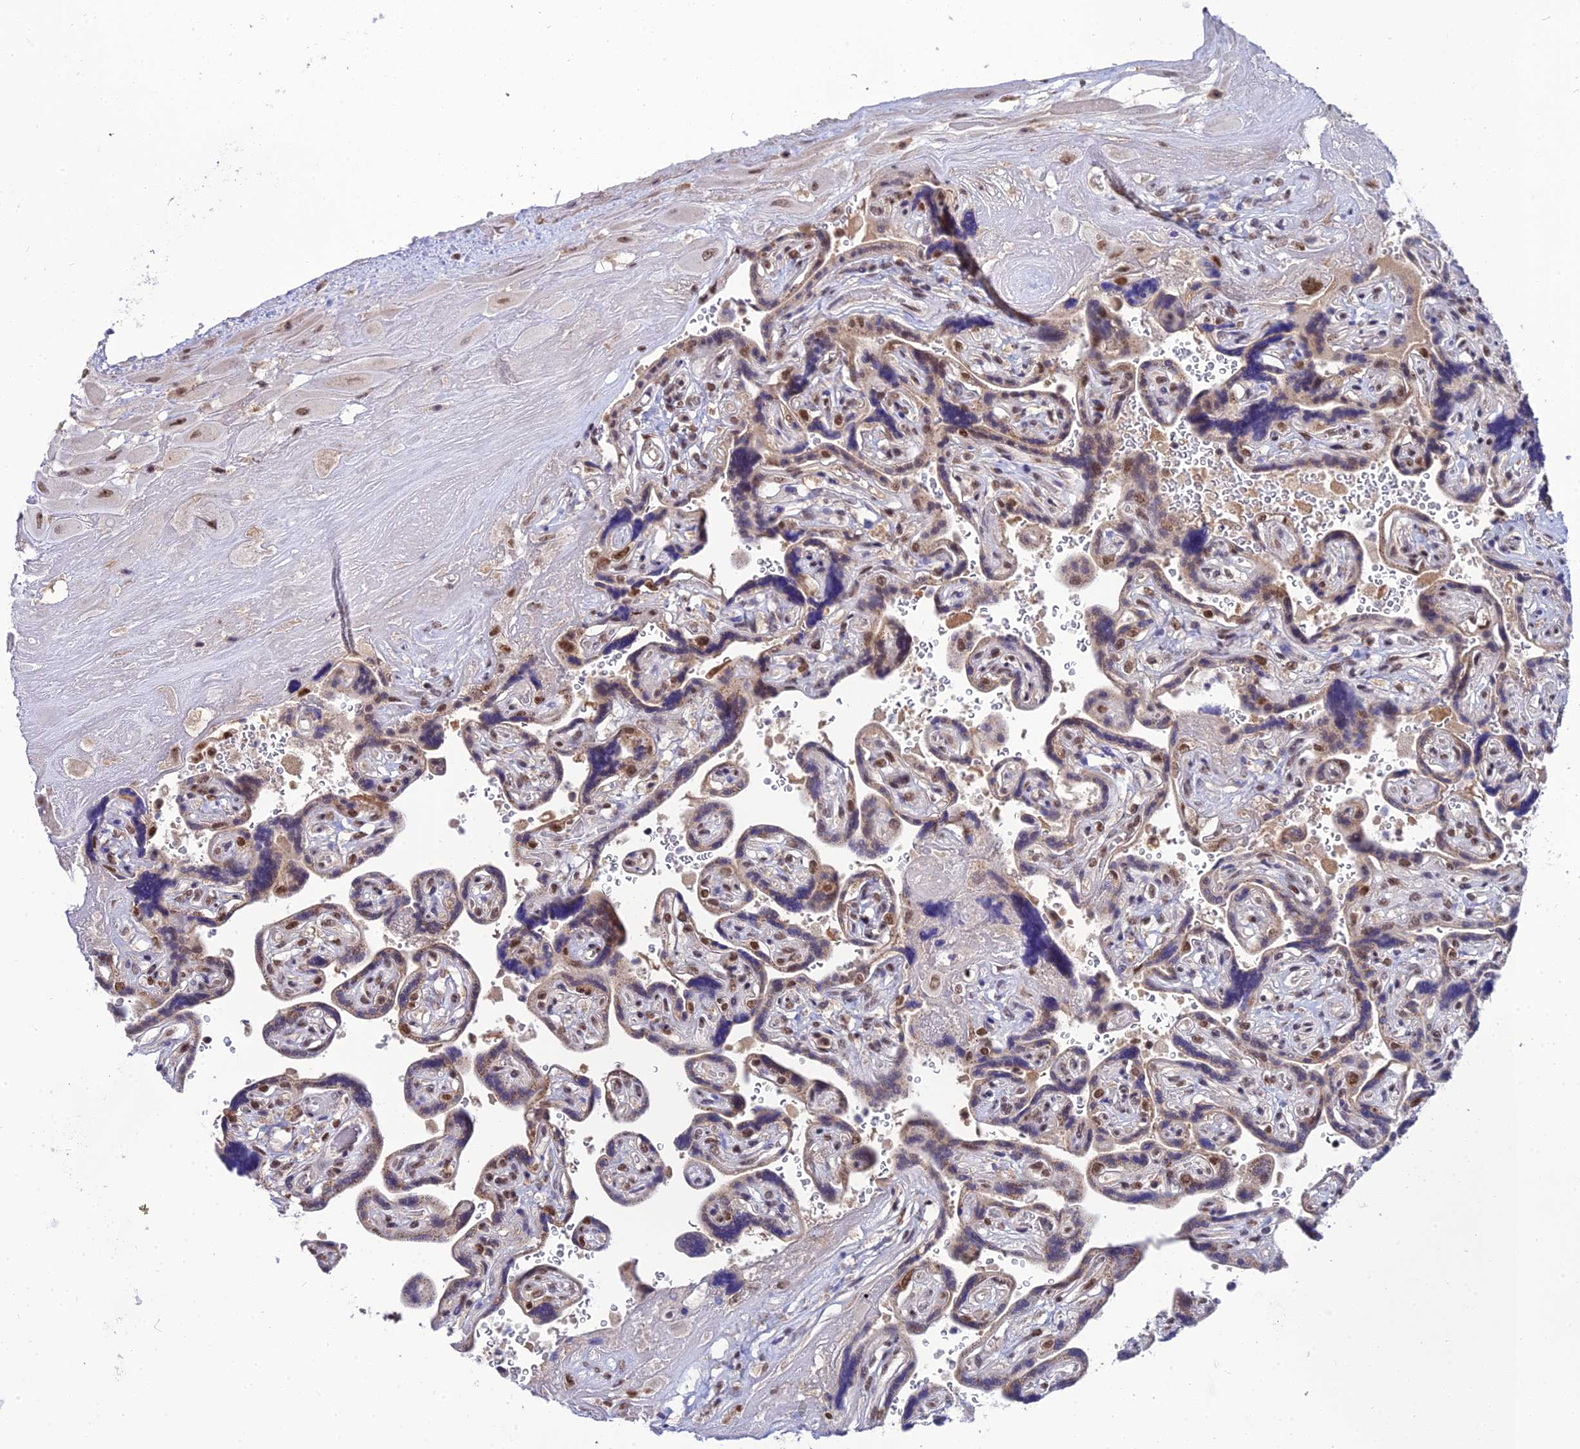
{"staining": {"intensity": "moderate", "quantity": ">75%", "location": "nuclear"}, "tissue": "placenta", "cell_type": "Decidual cells", "image_type": "normal", "snomed": [{"axis": "morphology", "description": "Normal tissue, NOS"}, {"axis": "topography", "description": "Placenta"}], "caption": "Protein analysis of unremarkable placenta displays moderate nuclear positivity in approximately >75% of decidual cells. The staining was performed using DAB (3,3'-diaminobenzidine), with brown indicating positive protein expression. Nuclei are stained blue with hematoxylin.", "gene": "EXOSC3", "patient": {"sex": "female", "age": 32}}